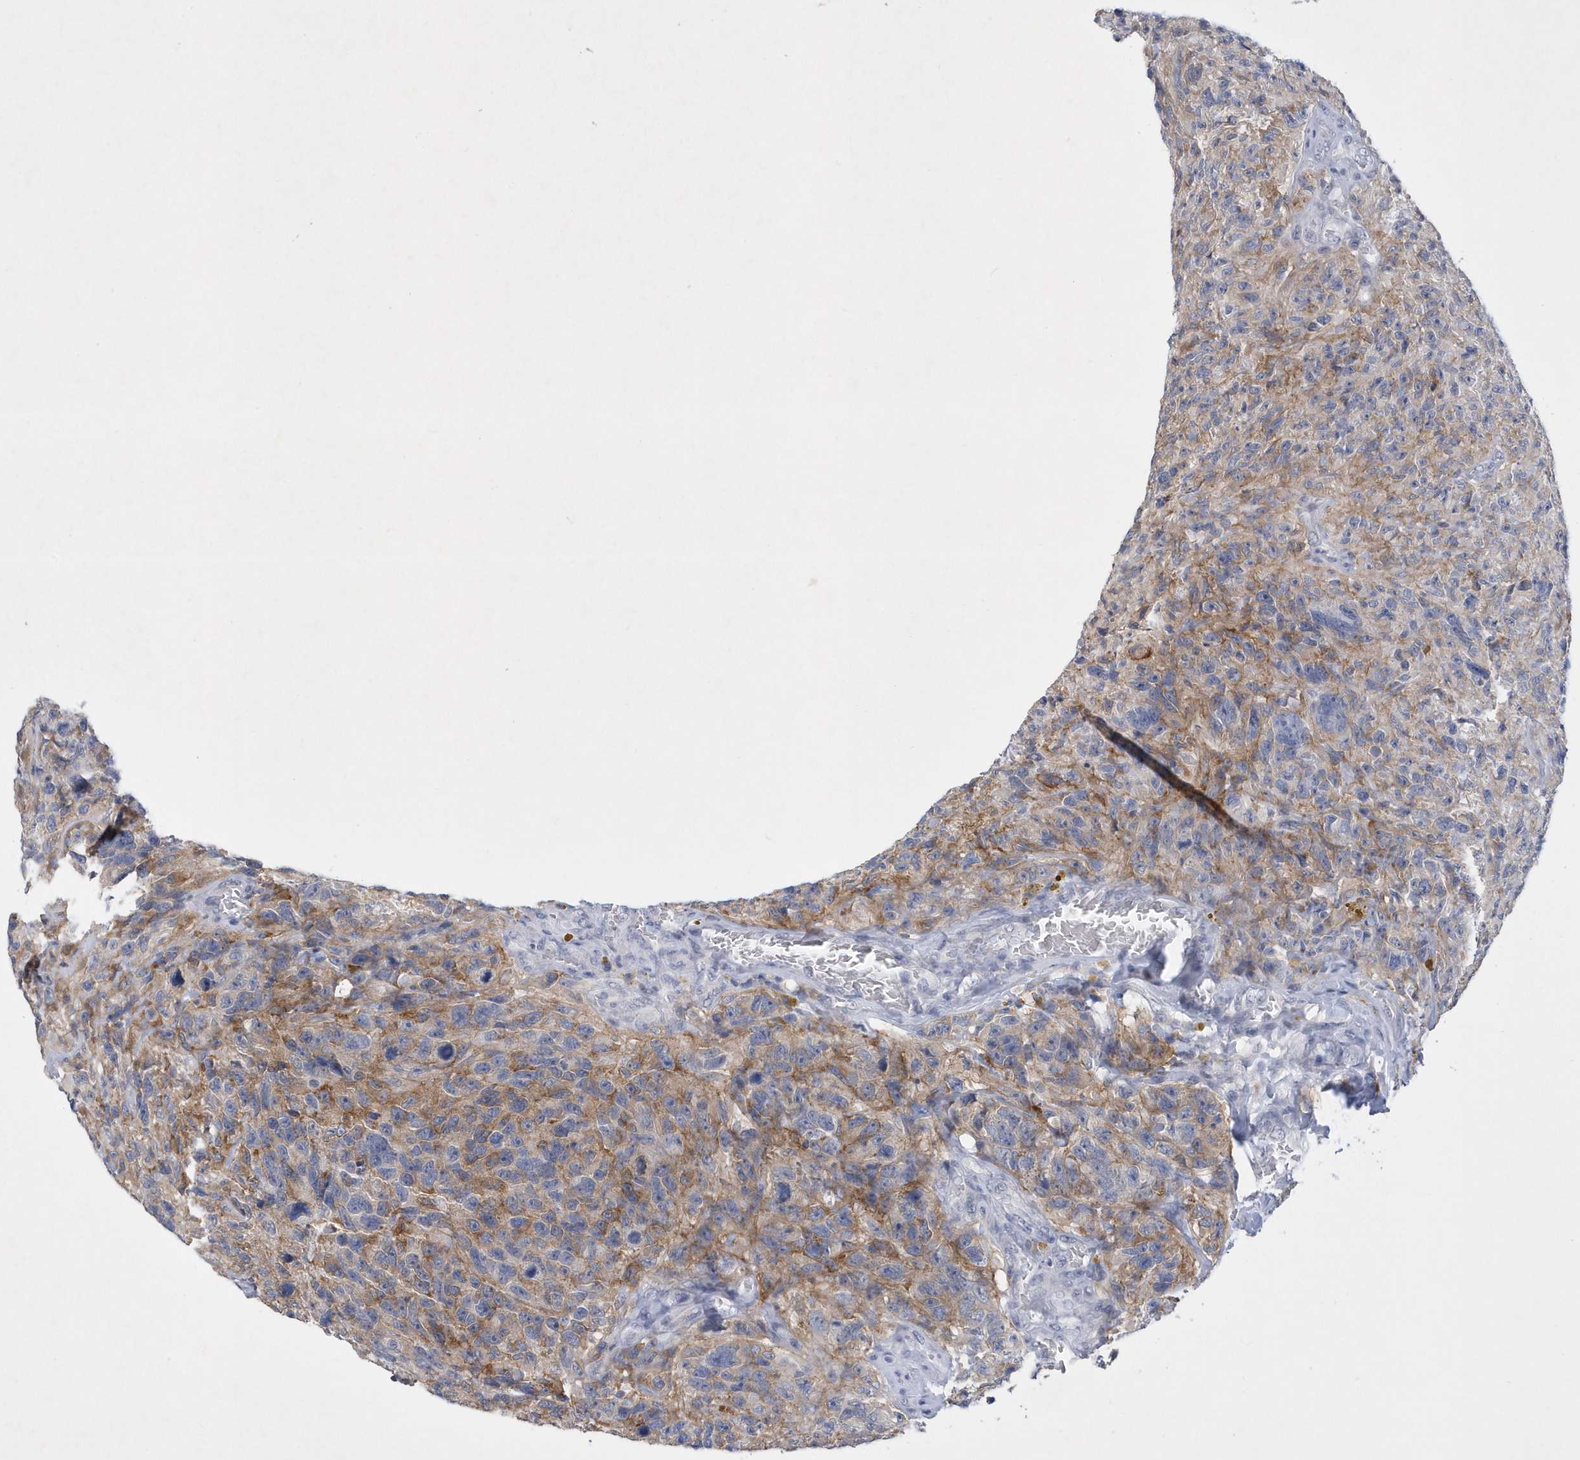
{"staining": {"intensity": "moderate", "quantity": "<25%", "location": "cytoplasmic/membranous"}, "tissue": "glioma", "cell_type": "Tumor cells", "image_type": "cancer", "snomed": [{"axis": "morphology", "description": "Glioma, malignant, High grade"}, {"axis": "topography", "description": "Brain"}], "caption": "Brown immunohistochemical staining in glioma shows moderate cytoplasmic/membranous expression in approximately <25% of tumor cells.", "gene": "SRGAP3", "patient": {"sex": "male", "age": 69}}